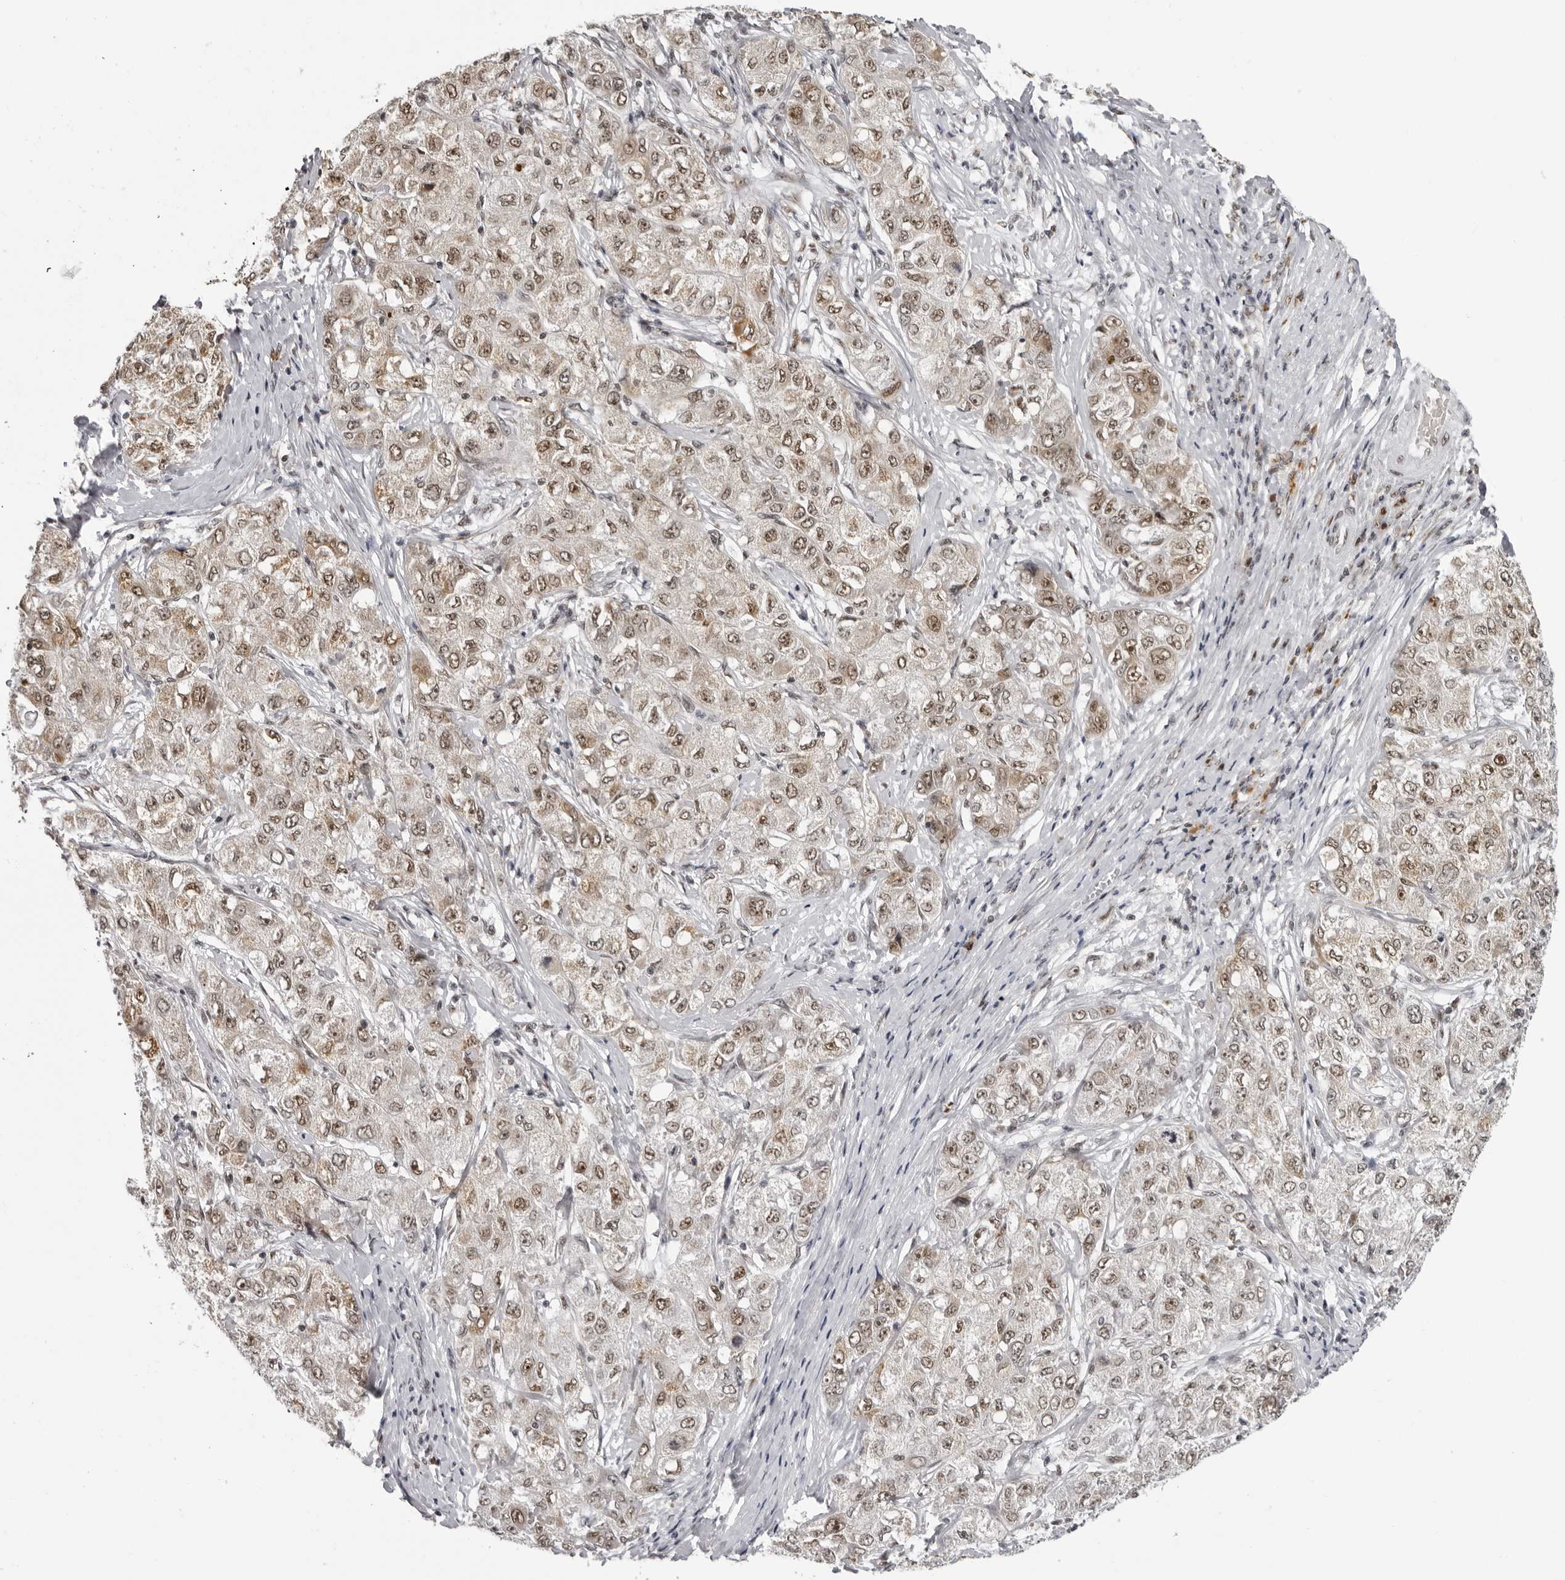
{"staining": {"intensity": "moderate", "quantity": ">75%", "location": "nuclear"}, "tissue": "liver cancer", "cell_type": "Tumor cells", "image_type": "cancer", "snomed": [{"axis": "morphology", "description": "Carcinoma, Hepatocellular, NOS"}, {"axis": "topography", "description": "Liver"}], "caption": "The histopathology image exhibits a brown stain indicating the presence of a protein in the nuclear of tumor cells in liver cancer. The protein of interest is shown in brown color, while the nuclei are stained blue.", "gene": "HEXIM2", "patient": {"sex": "male", "age": 80}}